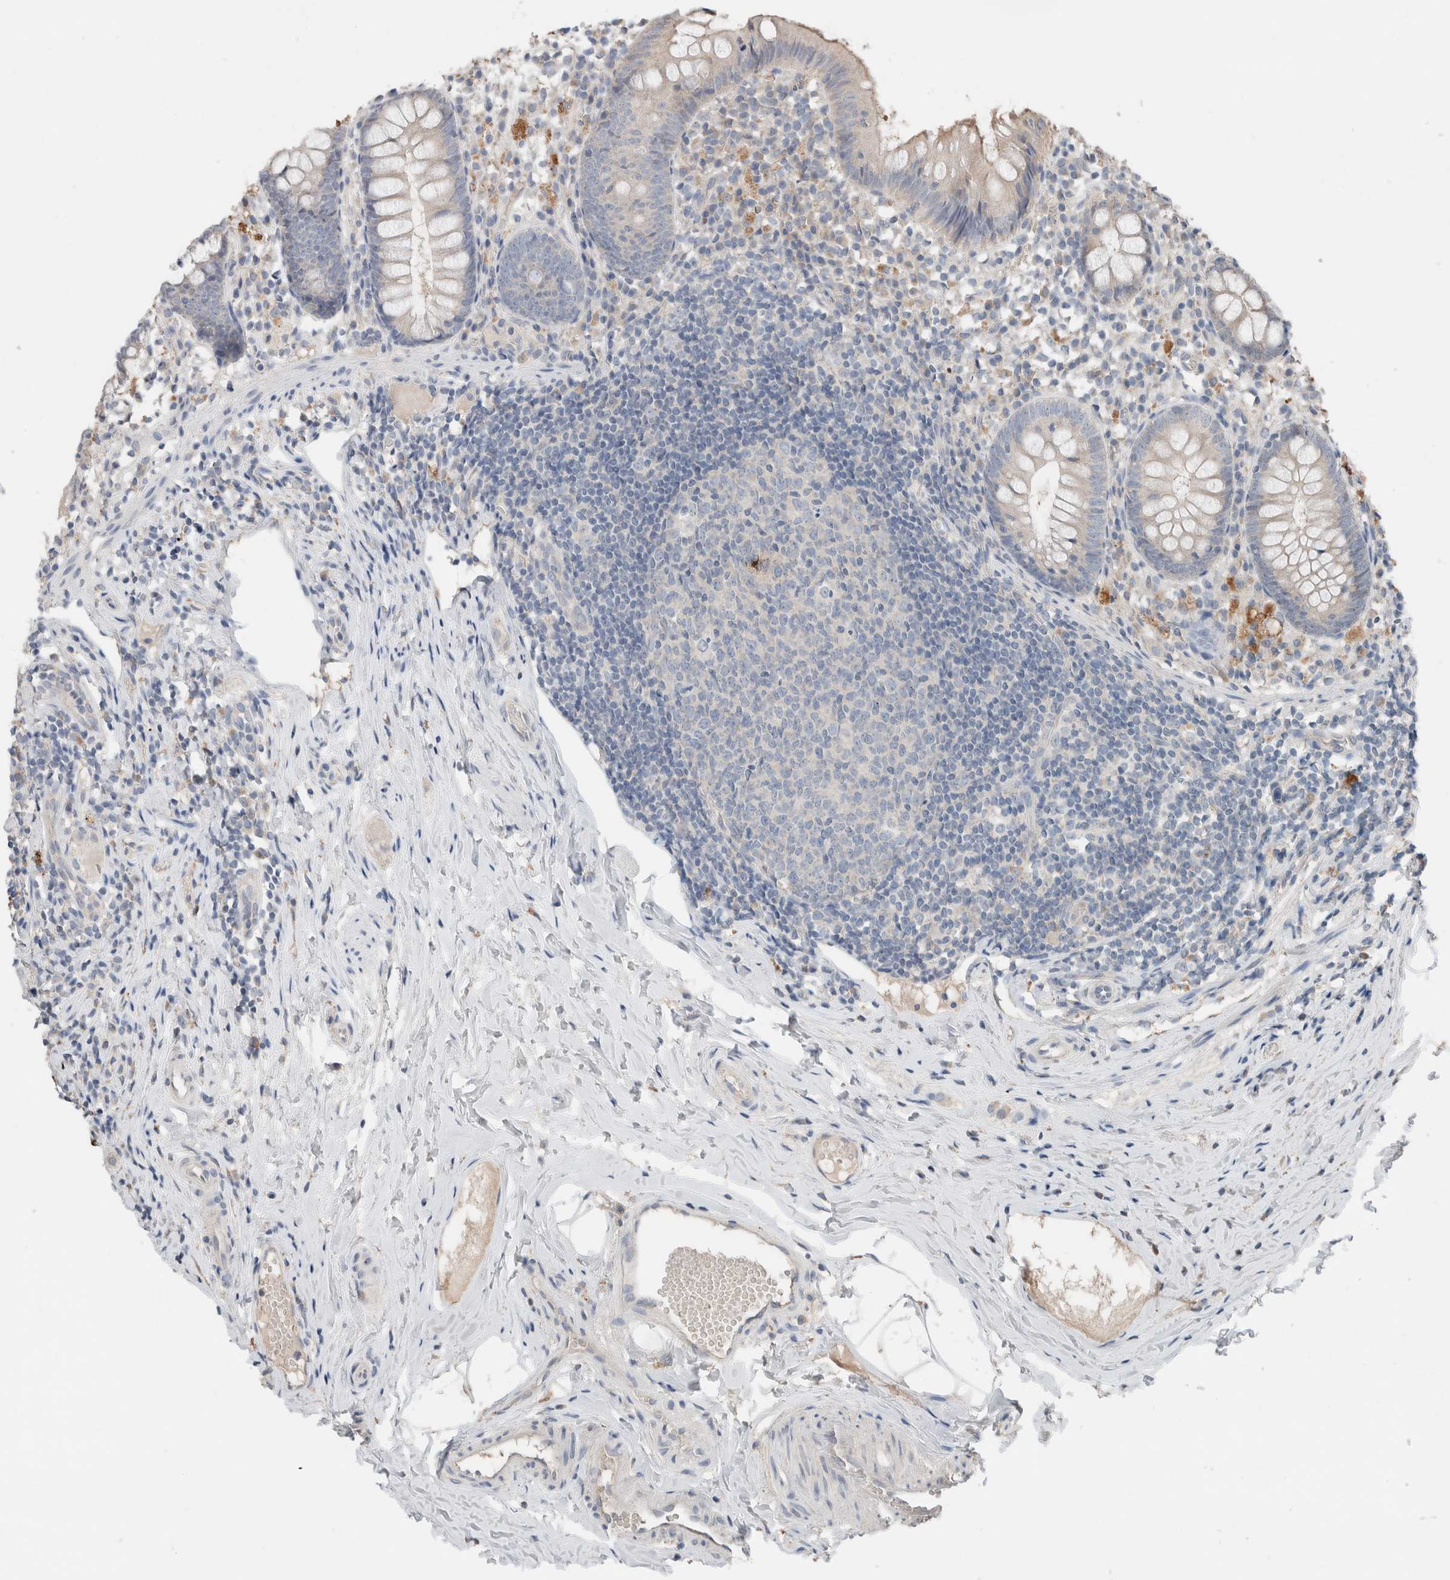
{"staining": {"intensity": "moderate", "quantity": "25%-75%", "location": "cytoplasmic/membranous"}, "tissue": "appendix", "cell_type": "Glandular cells", "image_type": "normal", "snomed": [{"axis": "morphology", "description": "Normal tissue, NOS"}, {"axis": "topography", "description": "Appendix"}], "caption": "Glandular cells reveal moderate cytoplasmic/membranous positivity in about 25%-75% of cells in benign appendix.", "gene": "ERAP2", "patient": {"sex": "female", "age": 20}}